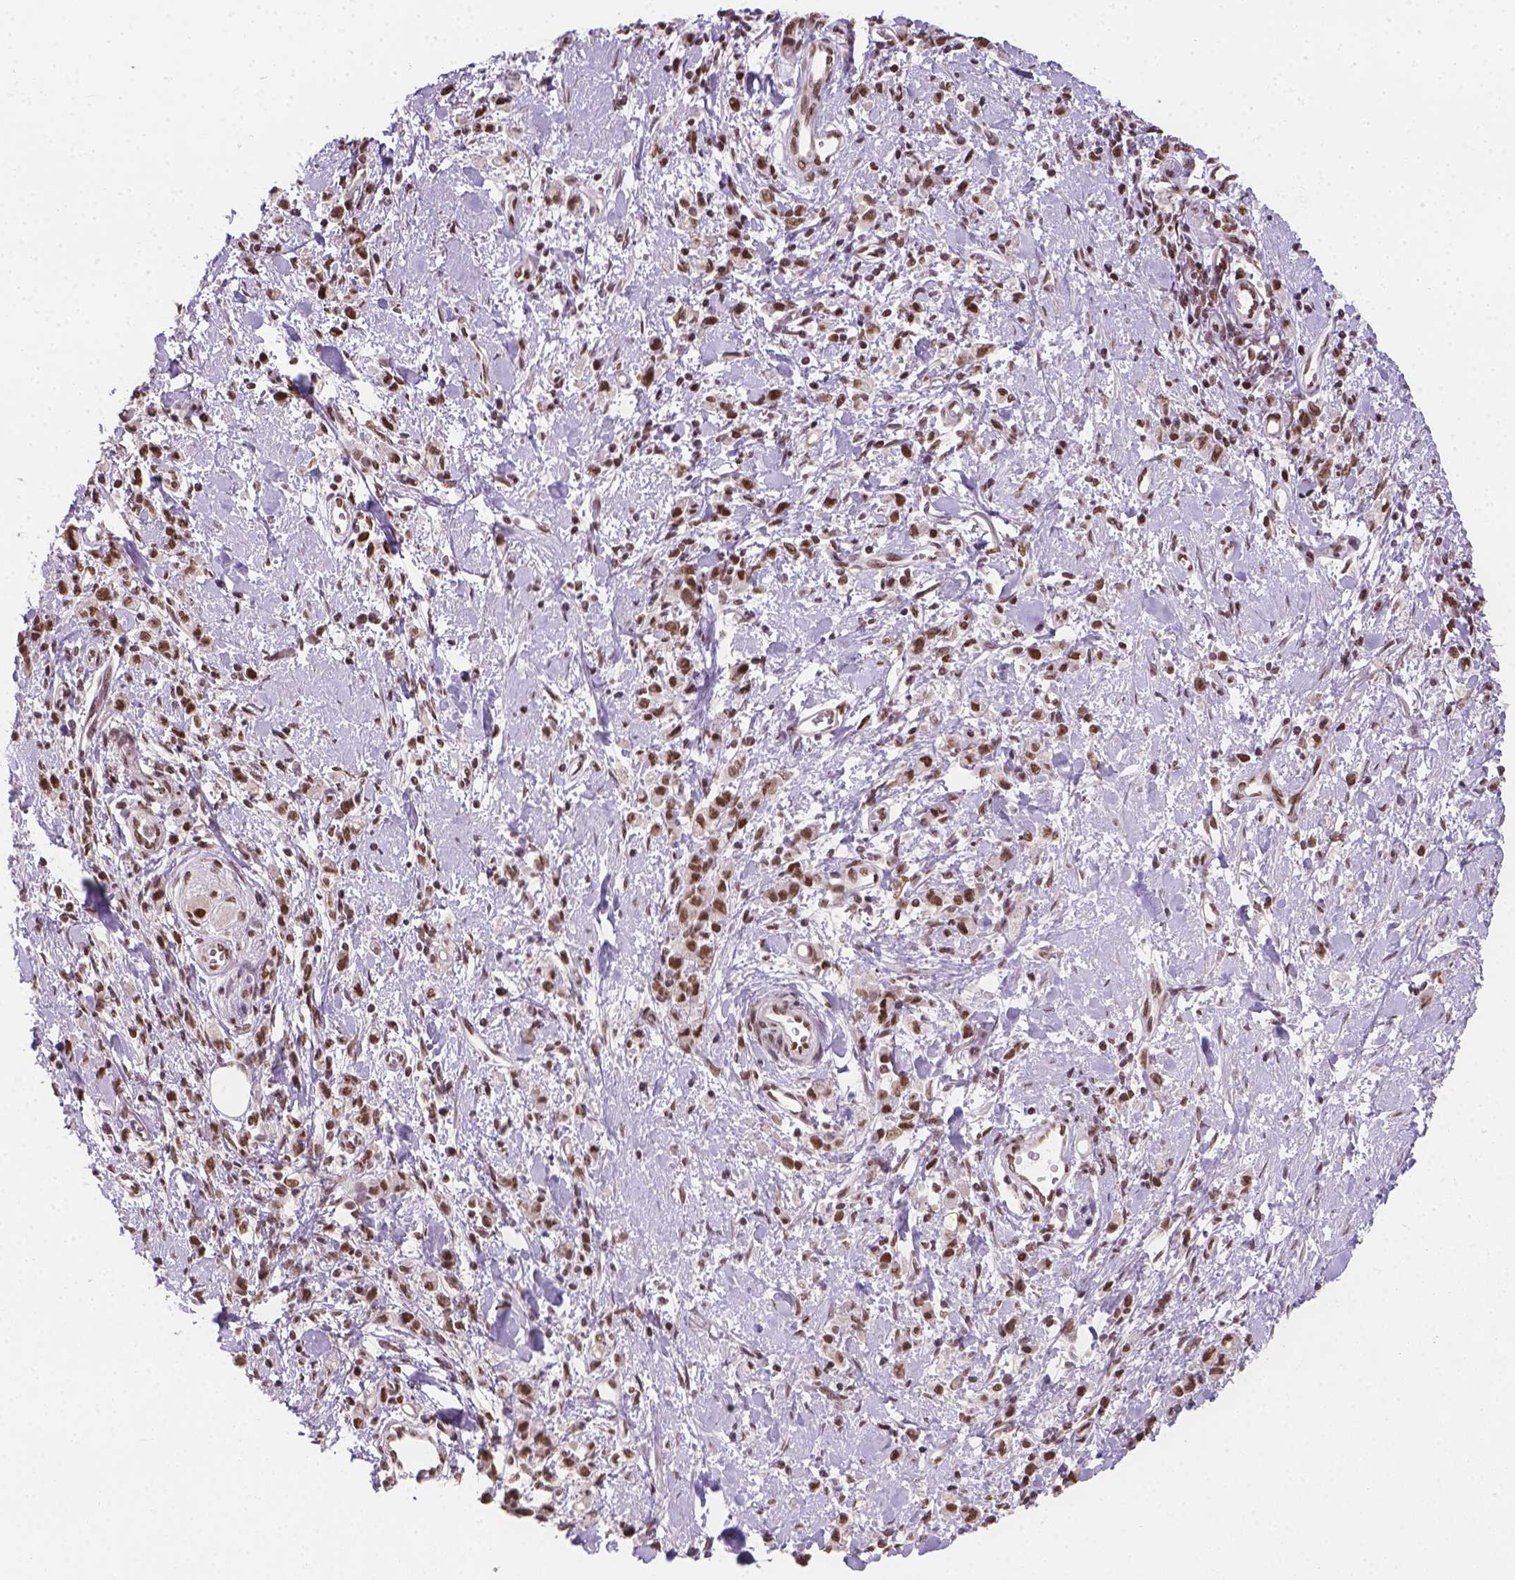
{"staining": {"intensity": "strong", "quantity": ">75%", "location": "nuclear"}, "tissue": "stomach cancer", "cell_type": "Tumor cells", "image_type": "cancer", "snomed": [{"axis": "morphology", "description": "Adenocarcinoma, NOS"}, {"axis": "topography", "description": "Stomach"}], "caption": "A photomicrograph of stomach cancer stained for a protein reveals strong nuclear brown staining in tumor cells.", "gene": "FANCE", "patient": {"sex": "male", "age": 77}}